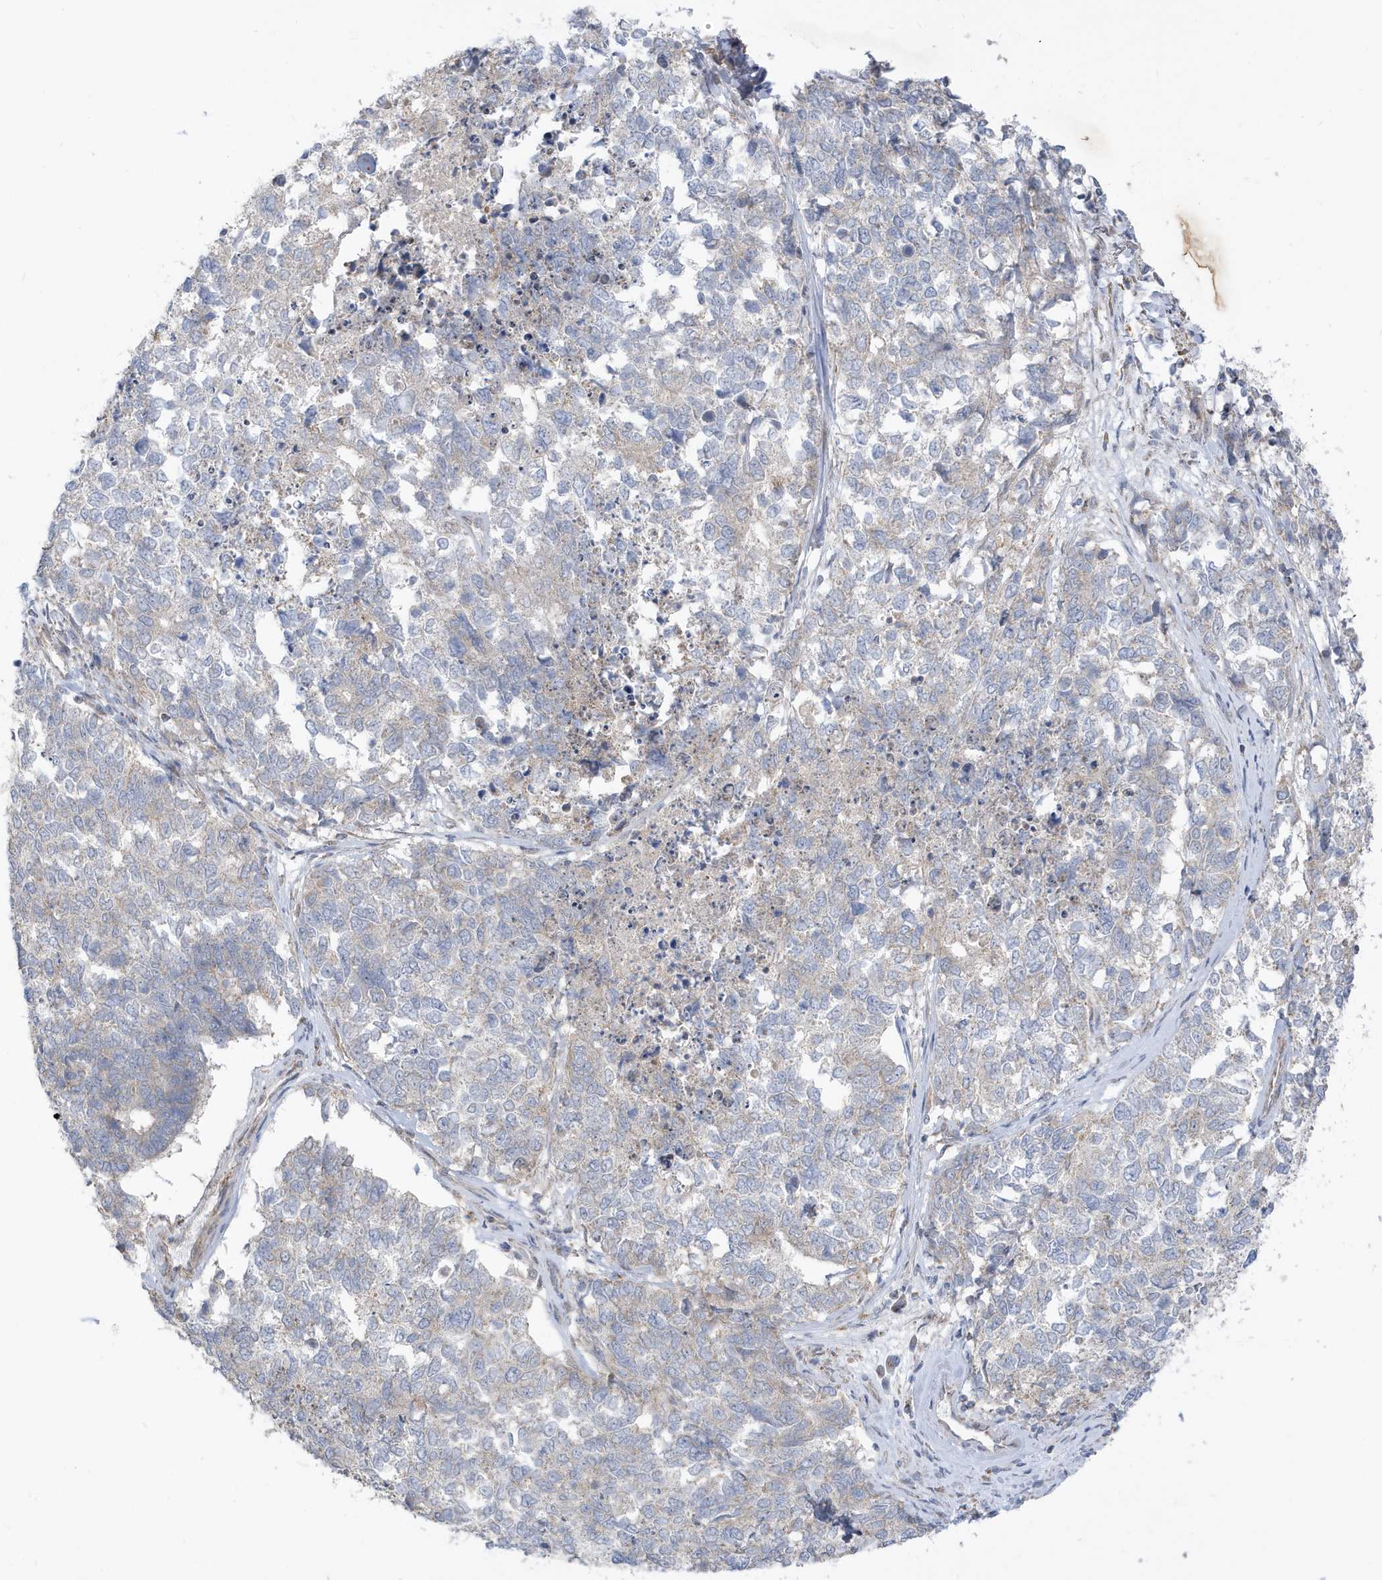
{"staining": {"intensity": "weak", "quantity": "<25%", "location": "cytoplasmic/membranous"}, "tissue": "cervical cancer", "cell_type": "Tumor cells", "image_type": "cancer", "snomed": [{"axis": "morphology", "description": "Squamous cell carcinoma, NOS"}, {"axis": "topography", "description": "Cervix"}], "caption": "This photomicrograph is of cervical cancer (squamous cell carcinoma) stained with immunohistochemistry (IHC) to label a protein in brown with the nuclei are counter-stained blue. There is no expression in tumor cells.", "gene": "ATP13A5", "patient": {"sex": "female", "age": 63}}